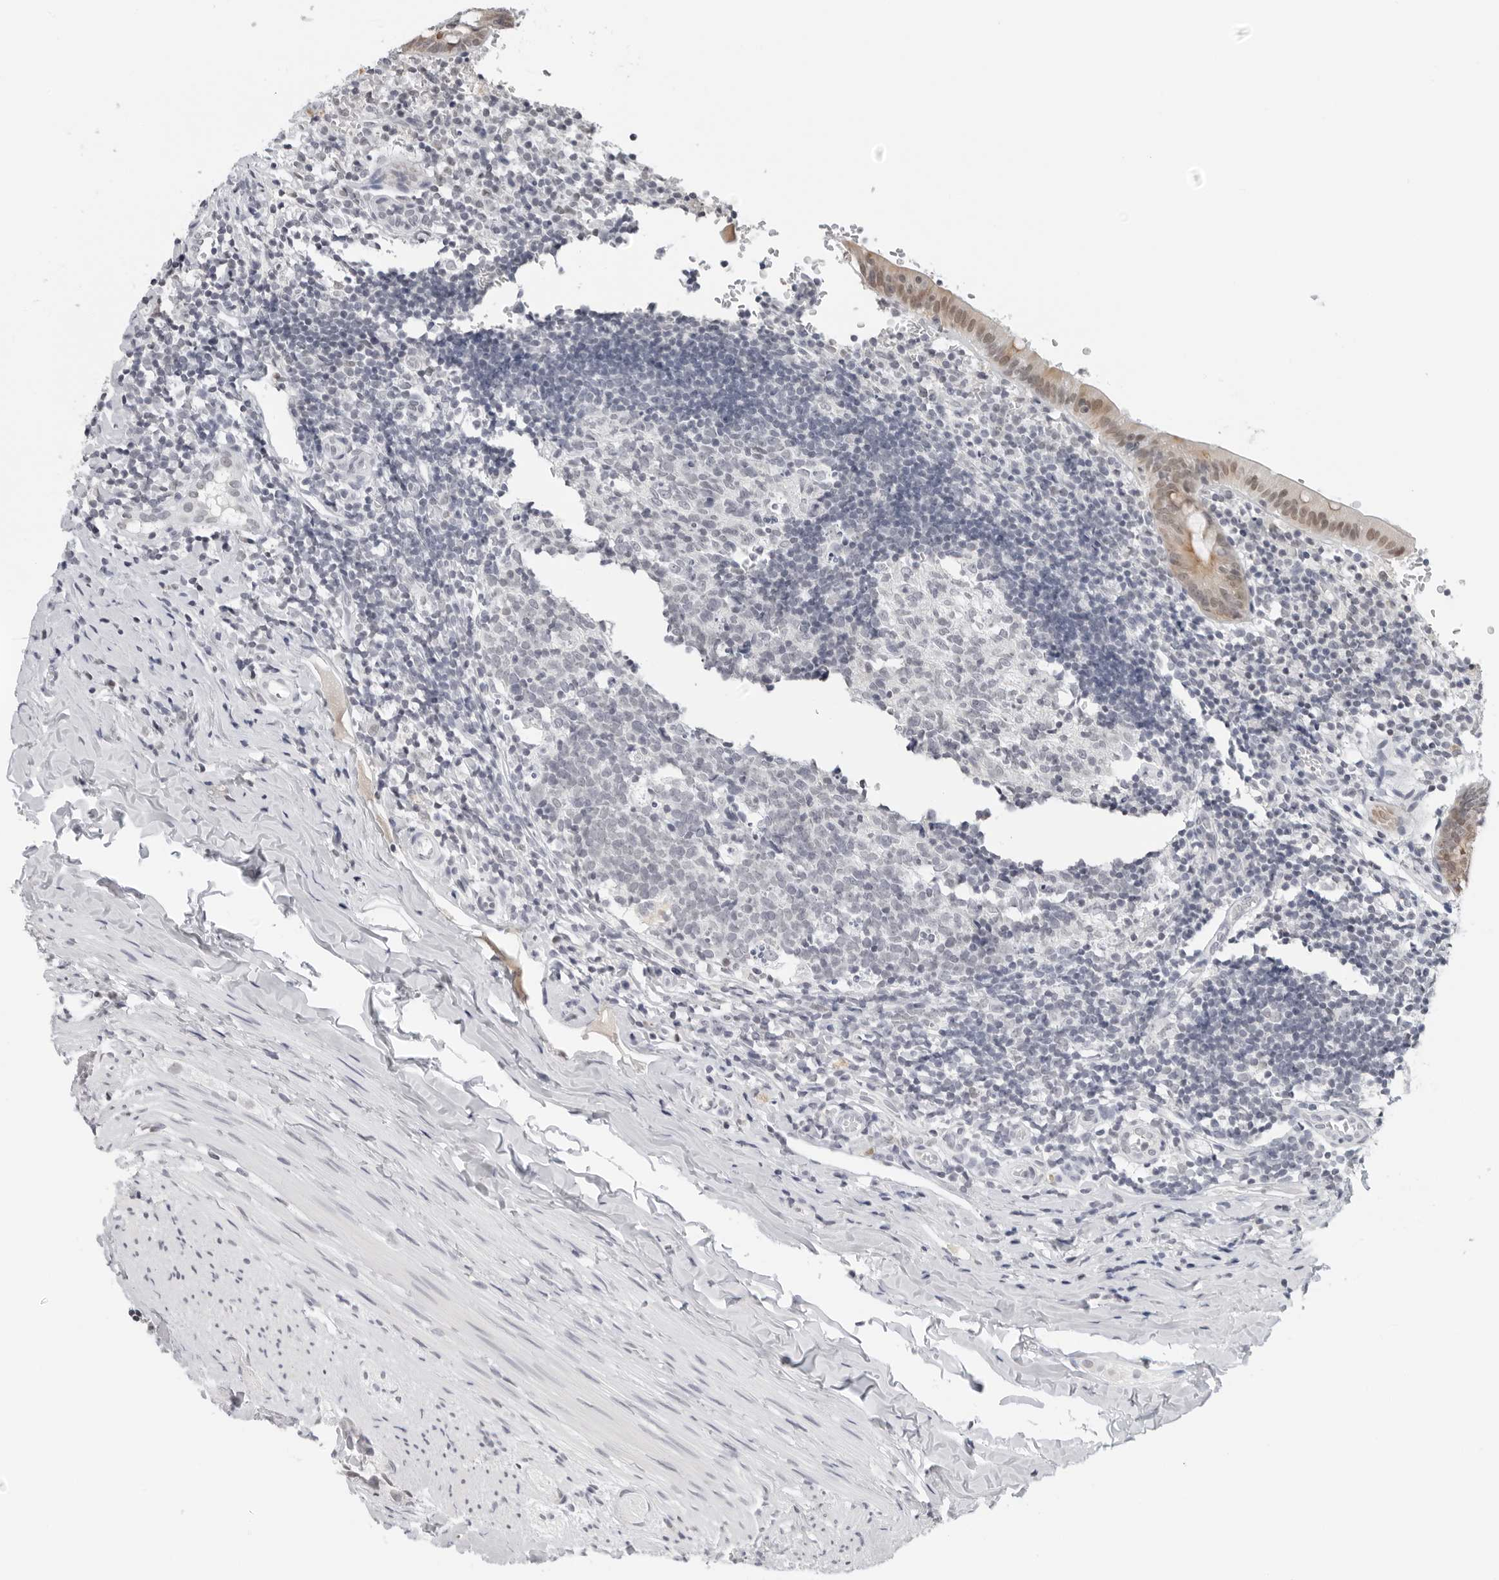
{"staining": {"intensity": "moderate", "quantity": "25%-75%", "location": "cytoplasmic/membranous,nuclear"}, "tissue": "appendix", "cell_type": "Glandular cells", "image_type": "normal", "snomed": [{"axis": "morphology", "description": "Normal tissue, NOS"}, {"axis": "topography", "description": "Appendix"}], "caption": "DAB immunohistochemical staining of unremarkable human appendix reveals moderate cytoplasmic/membranous,nuclear protein staining in about 25%-75% of glandular cells. The protein is stained brown, and the nuclei are stained in blue (DAB (3,3'-diaminobenzidine) IHC with brightfield microscopy, high magnification).", "gene": "FLG2", "patient": {"sex": "male", "age": 8}}